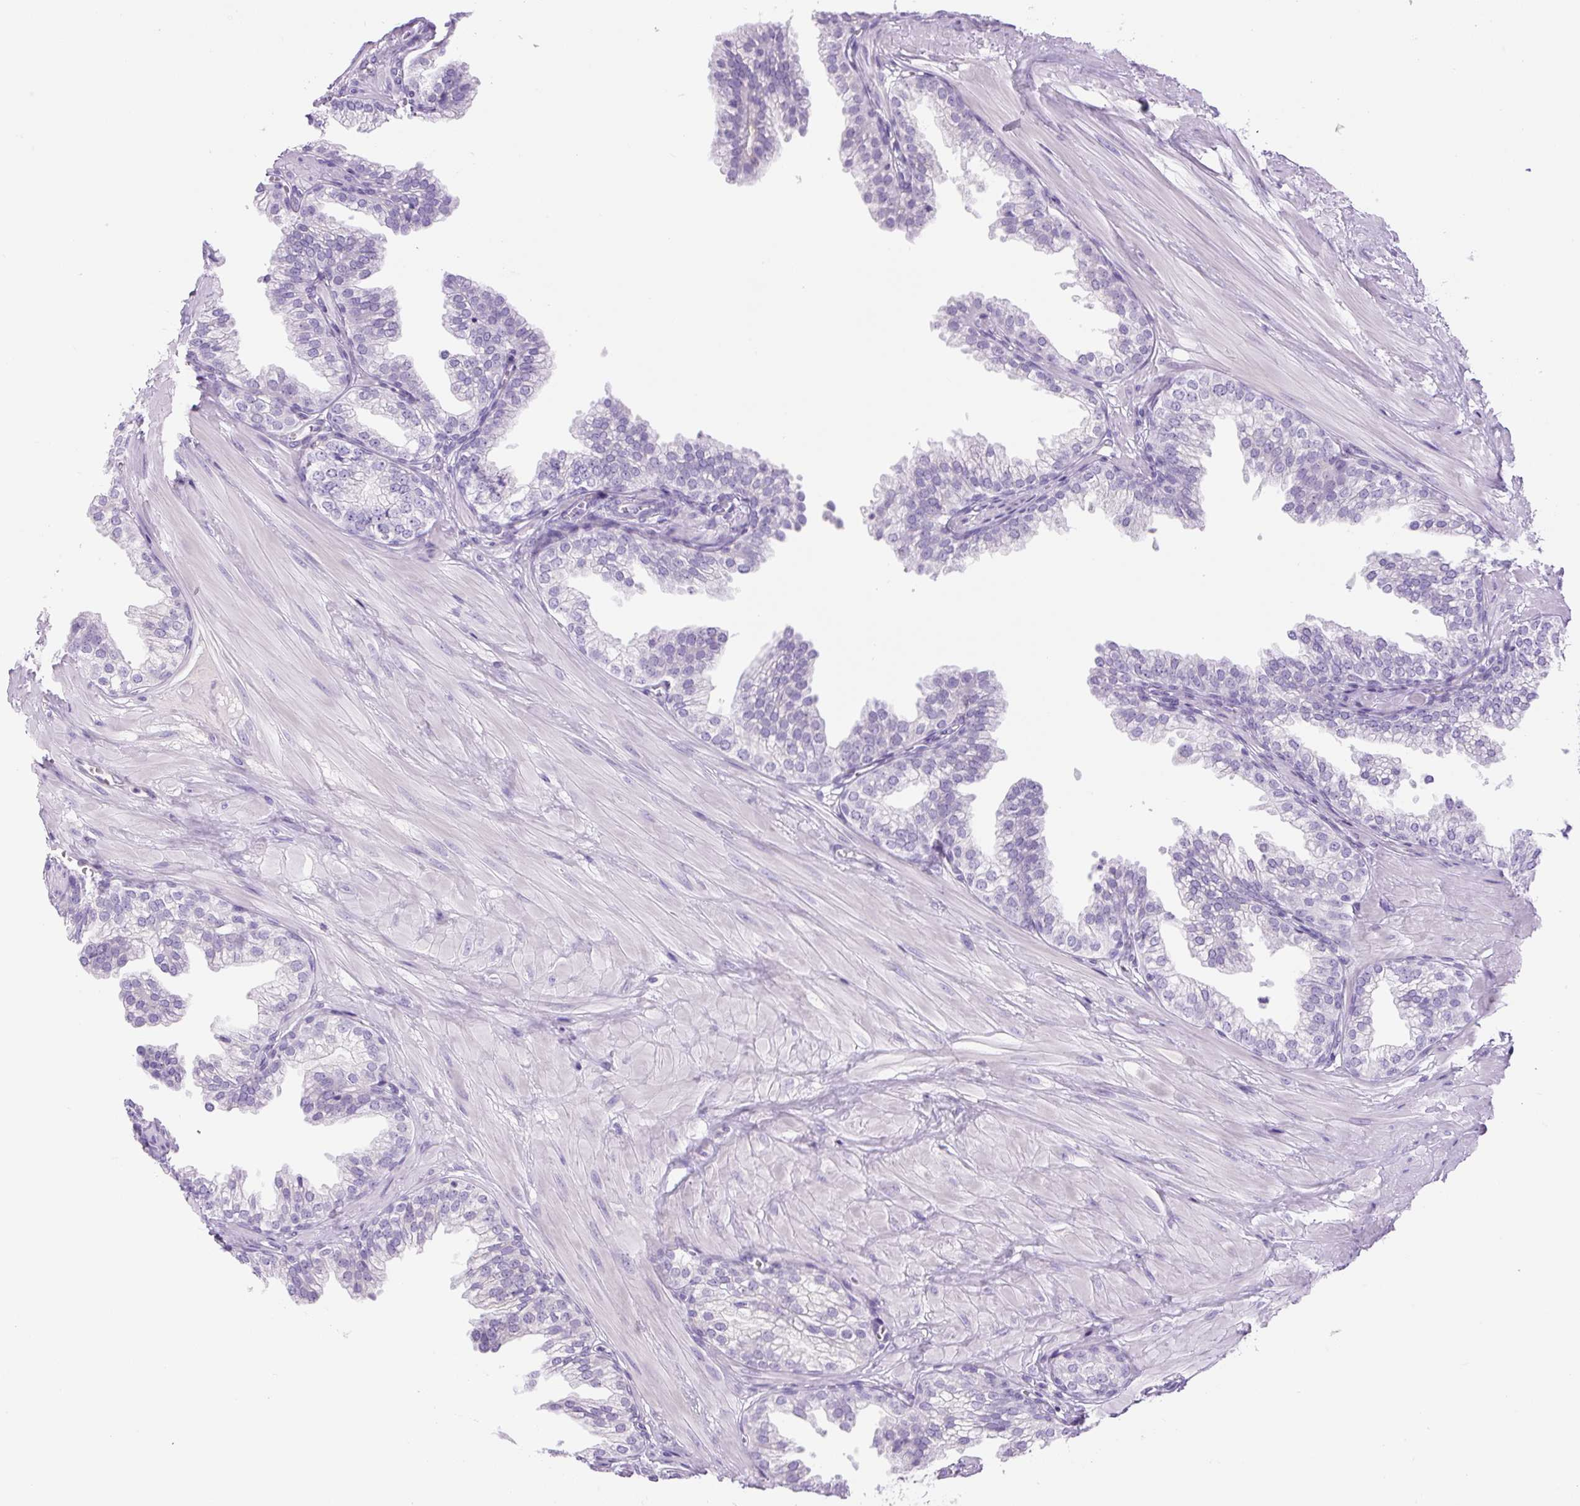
{"staining": {"intensity": "negative", "quantity": "none", "location": "none"}, "tissue": "prostate", "cell_type": "Glandular cells", "image_type": "normal", "snomed": [{"axis": "morphology", "description": "Normal tissue, NOS"}, {"axis": "topography", "description": "Prostate"}, {"axis": "topography", "description": "Peripheral nerve tissue"}], "caption": "High magnification brightfield microscopy of unremarkable prostate stained with DAB (3,3'-diaminobenzidine) (brown) and counterstained with hematoxylin (blue): glandular cells show no significant positivity. The staining is performed using DAB (3,3'-diaminobenzidine) brown chromogen with nuclei counter-stained in using hematoxylin.", "gene": "RSPO4", "patient": {"sex": "male", "age": 55}}